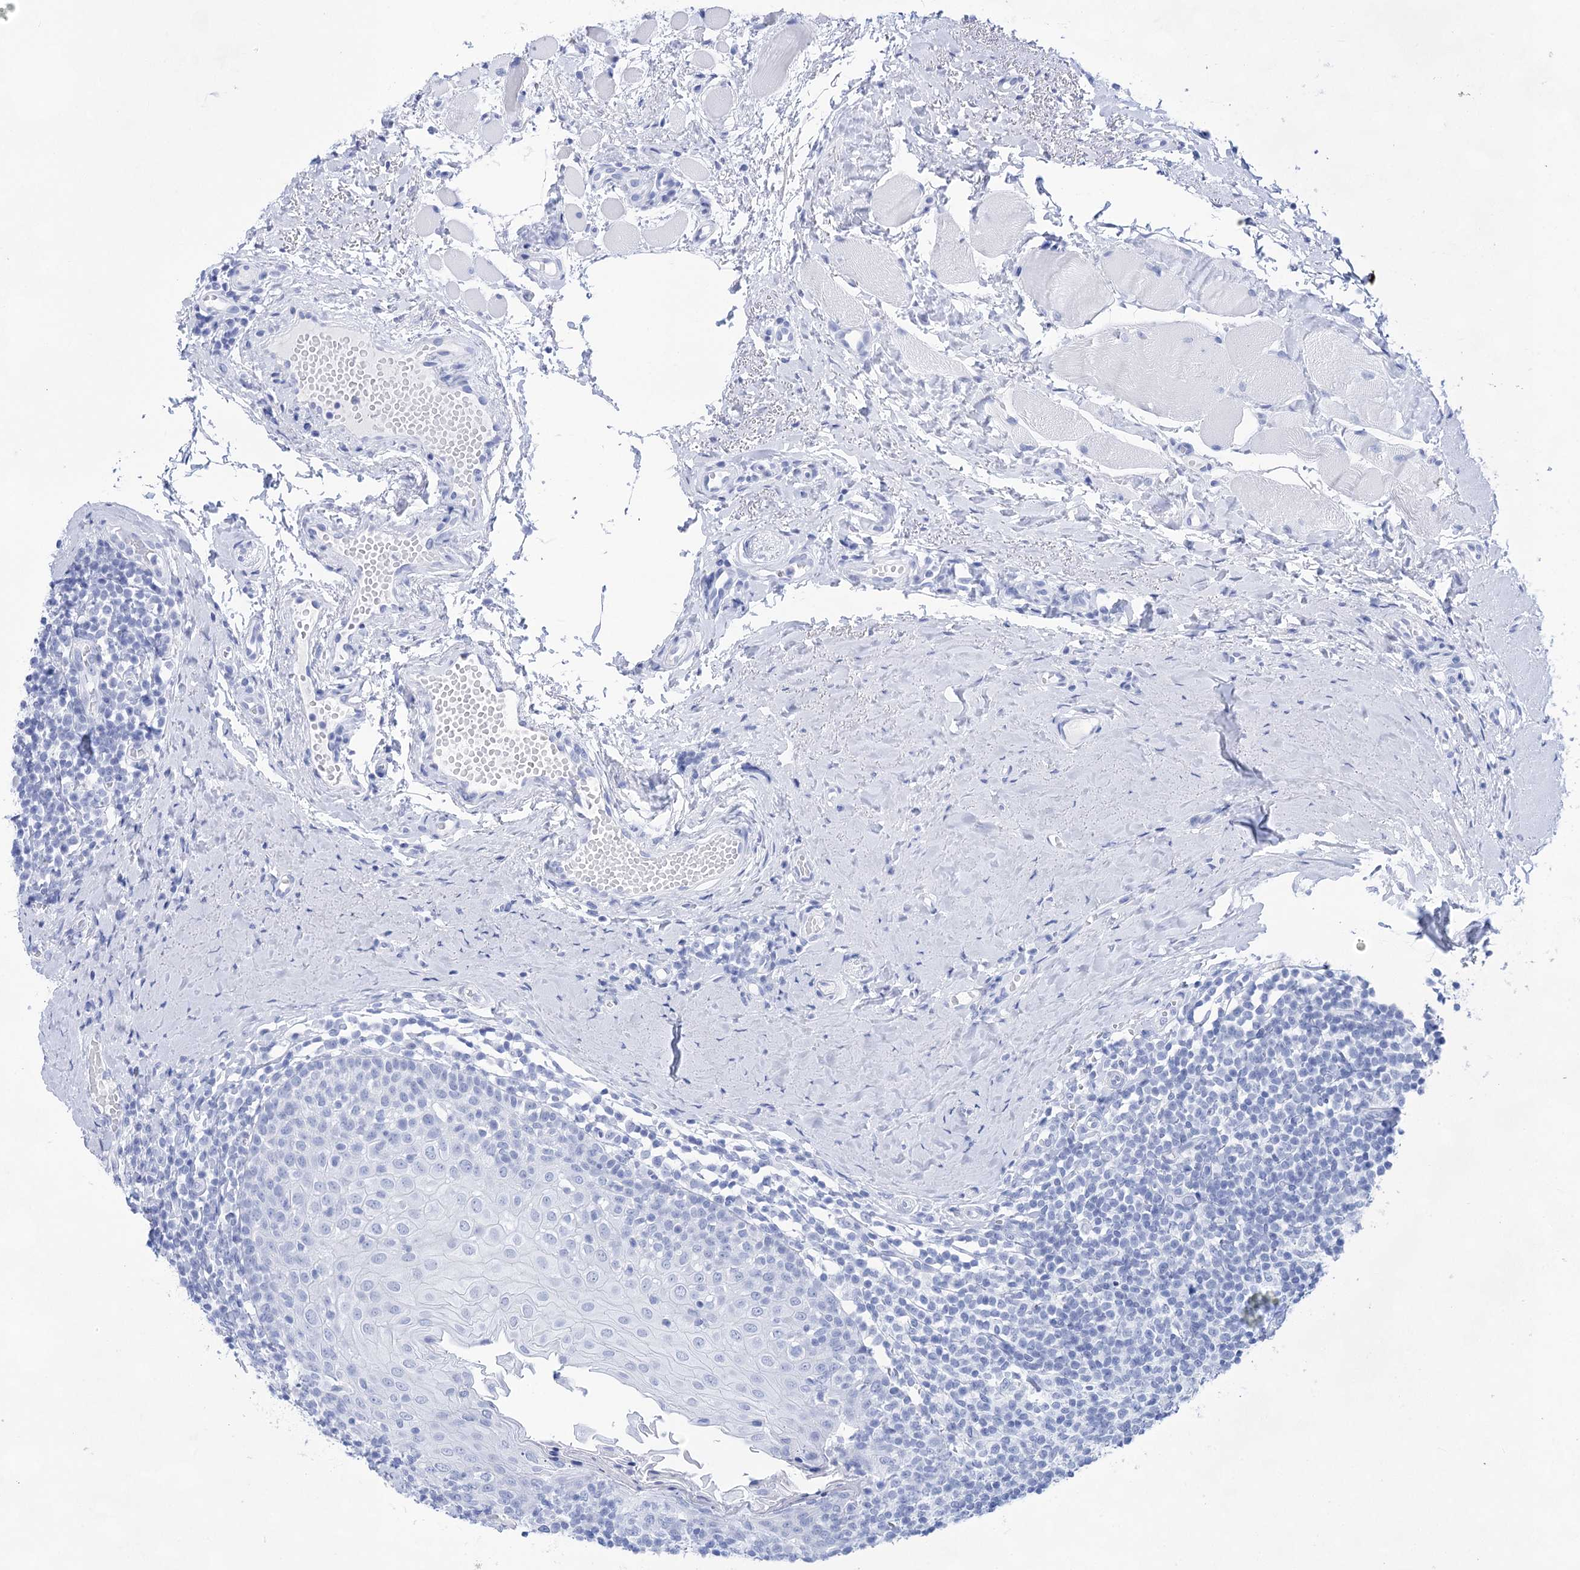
{"staining": {"intensity": "negative", "quantity": "none", "location": "none"}, "tissue": "tonsil", "cell_type": "Germinal center cells", "image_type": "normal", "snomed": [{"axis": "morphology", "description": "Normal tissue, NOS"}, {"axis": "topography", "description": "Tonsil"}], "caption": "A photomicrograph of tonsil stained for a protein exhibits no brown staining in germinal center cells.", "gene": "LALBA", "patient": {"sex": "female", "age": 19}}